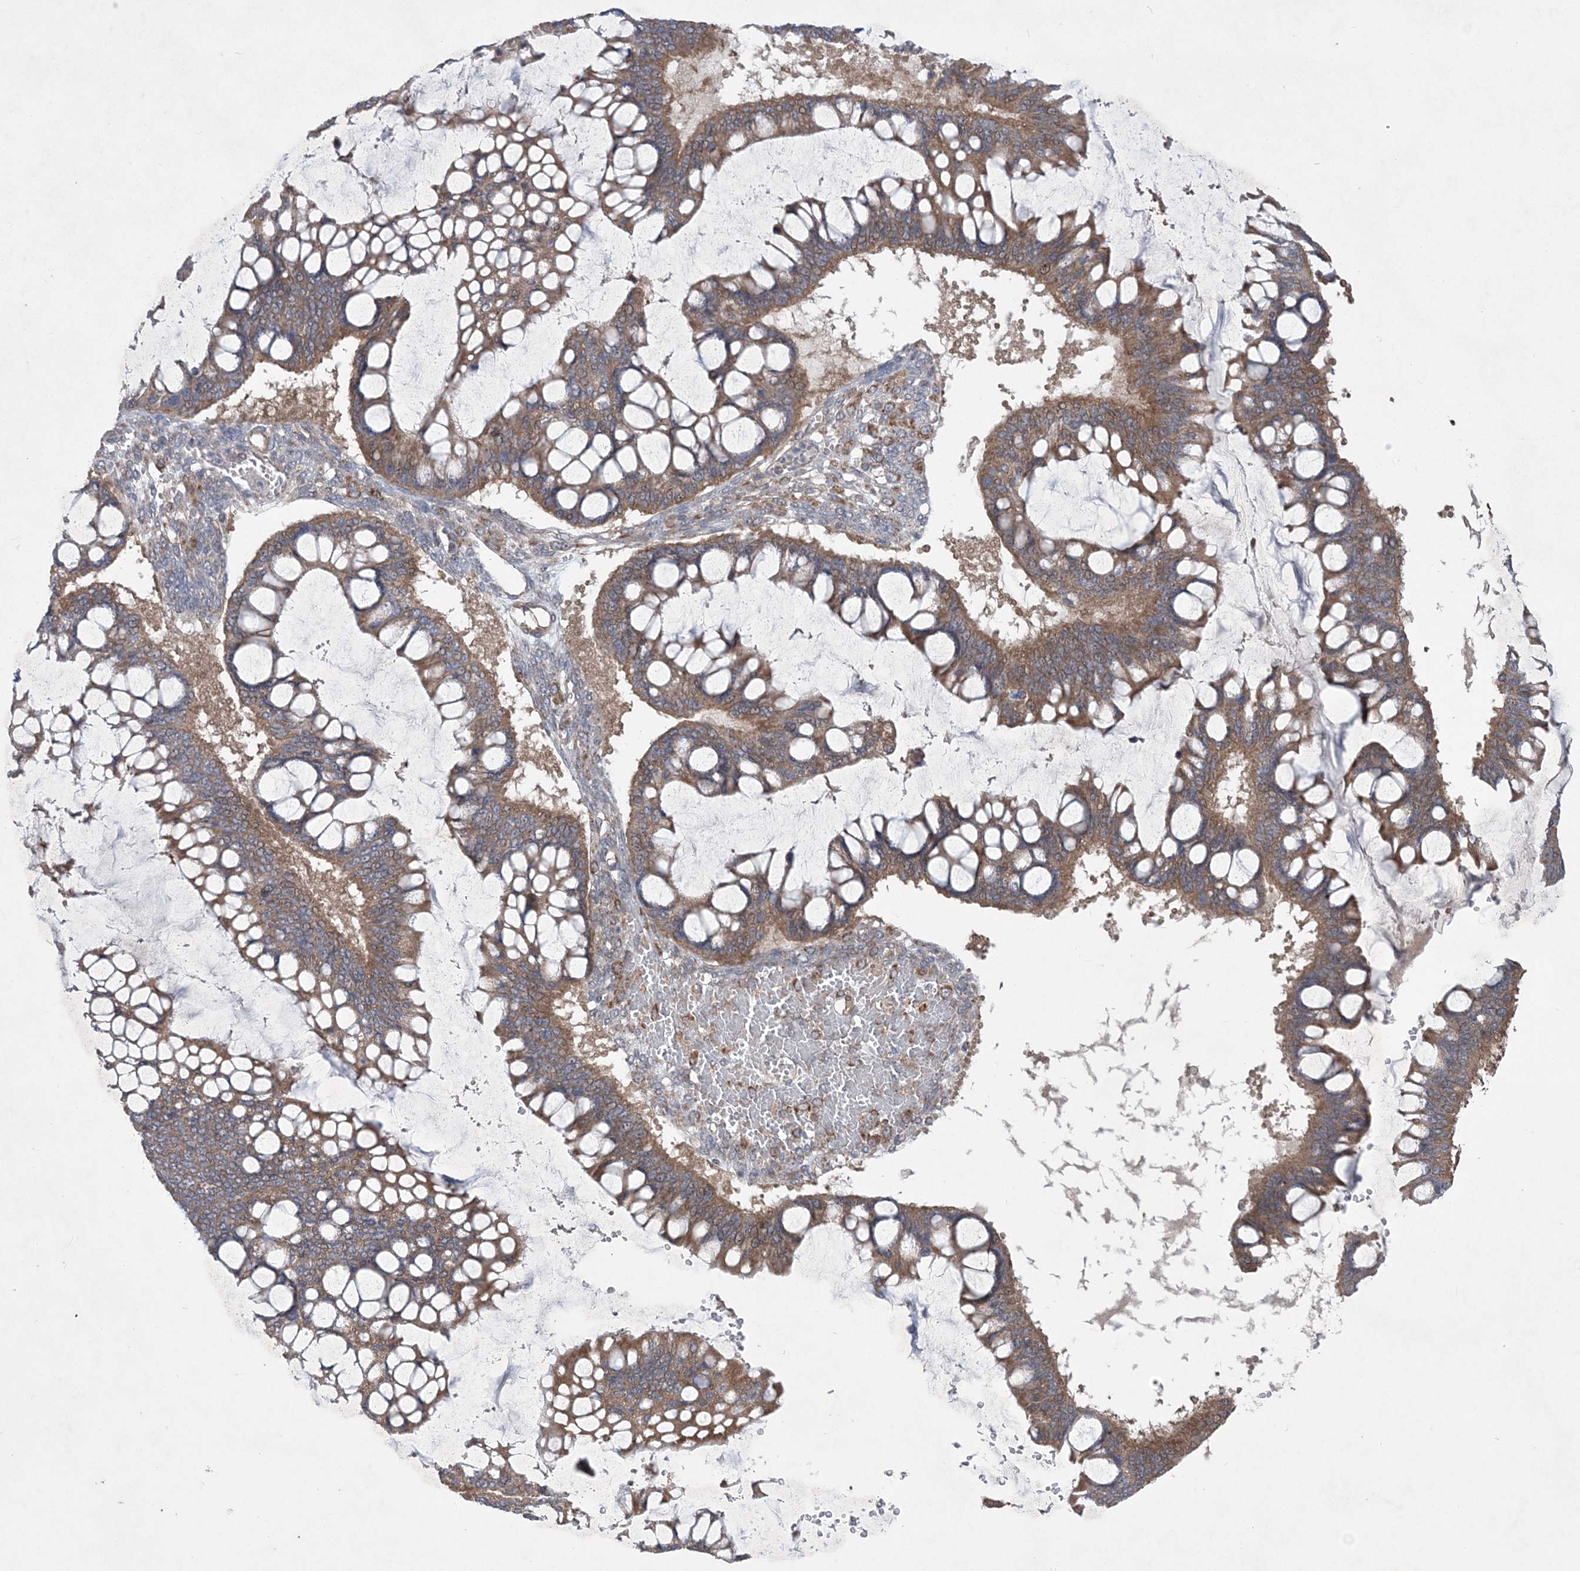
{"staining": {"intensity": "moderate", "quantity": ">75%", "location": "cytoplasmic/membranous"}, "tissue": "ovarian cancer", "cell_type": "Tumor cells", "image_type": "cancer", "snomed": [{"axis": "morphology", "description": "Cystadenocarcinoma, mucinous, NOS"}, {"axis": "topography", "description": "Ovary"}], "caption": "Tumor cells show moderate cytoplasmic/membranous positivity in approximately >75% of cells in ovarian mucinous cystadenocarcinoma.", "gene": "MTRF1L", "patient": {"sex": "female", "age": 73}}